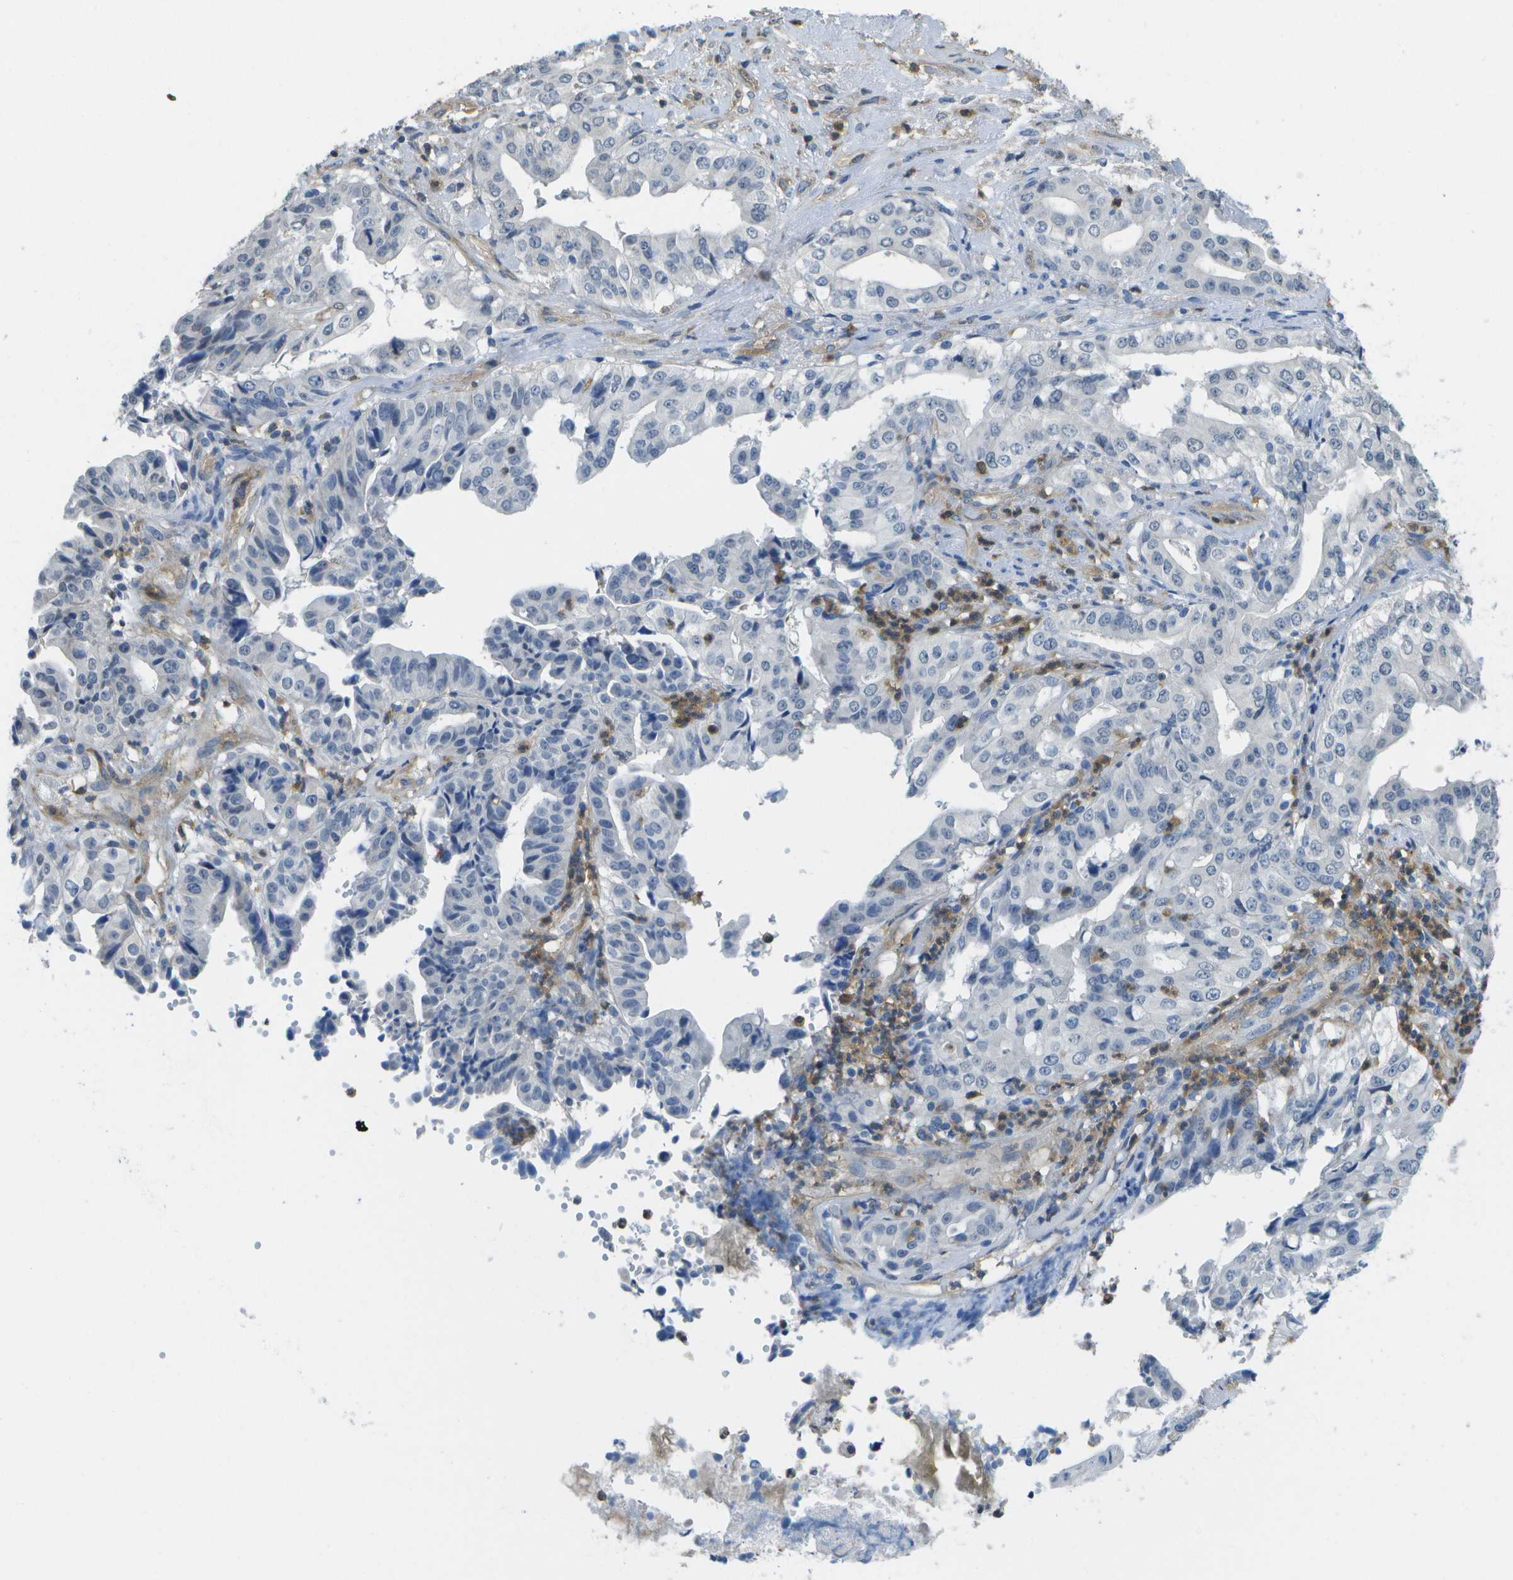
{"staining": {"intensity": "negative", "quantity": "none", "location": "none"}, "tissue": "liver cancer", "cell_type": "Tumor cells", "image_type": "cancer", "snomed": [{"axis": "morphology", "description": "Cholangiocarcinoma"}, {"axis": "topography", "description": "Liver"}], "caption": "Tumor cells show no significant protein positivity in liver cancer.", "gene": "RCSD1", "patient": {"sex": "female", "age": 61}}